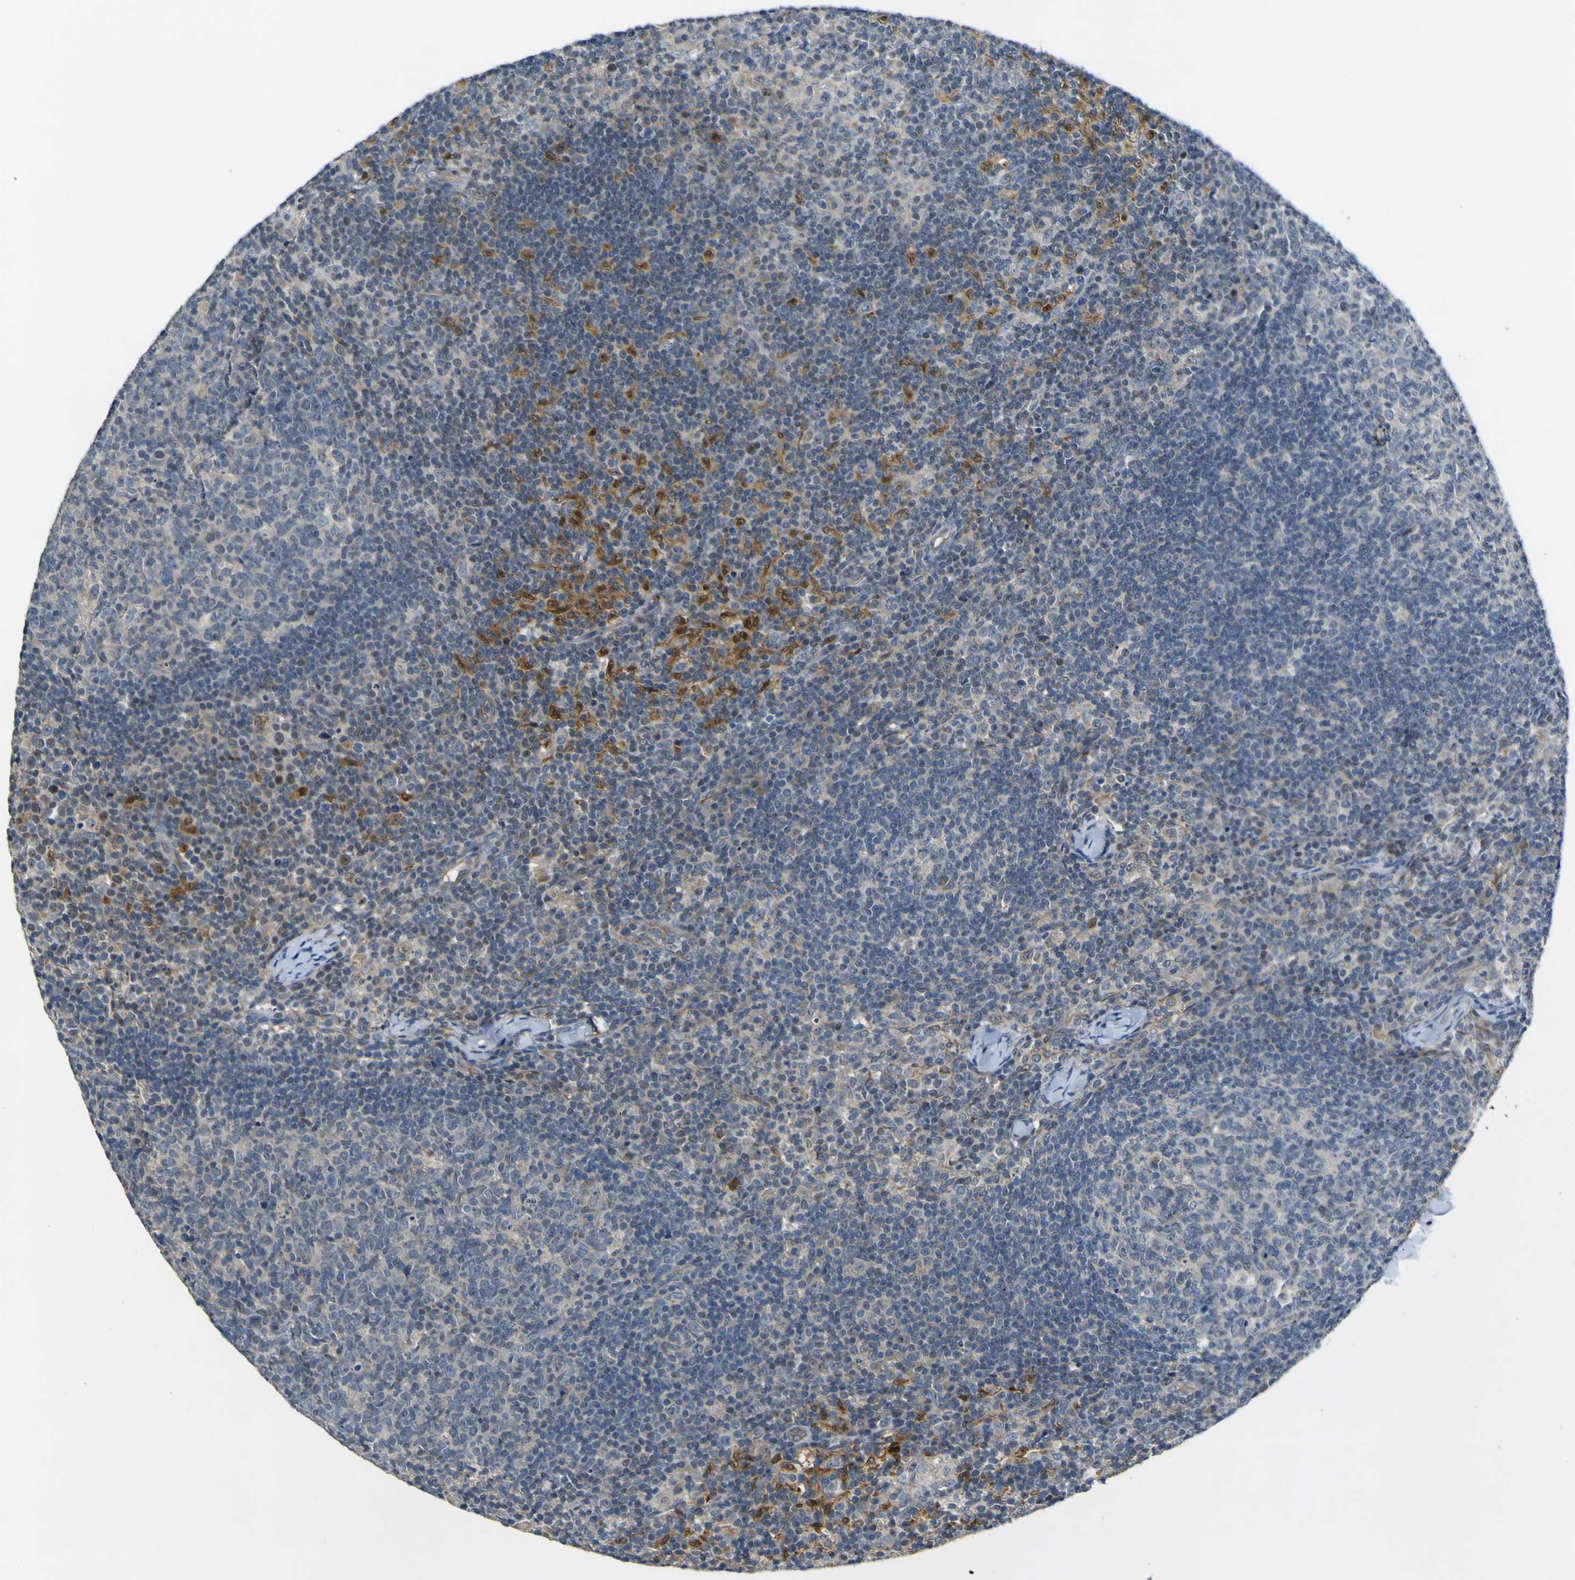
{"staining": {"intensity": "negative", "quantity": "none", "location": "none"}, "tissue": "lymph node", "cell_type": "Germinal center cells", "image_type": "normal", "snomed": [{"axis": "morphology", "description": "Normal tissue, NOS"}, {"axis": "morphology", "description": "Inflammation, NOS"}, {"axis": "topography", "description": "Lymph node"}], "caption": "Germinal center cells show no significant protein expression in benign lymph node. (IHC, brightfield microscopy, high magnification).", "gene": "LDLR", "patient": {"sex": "male", "age": 55}}